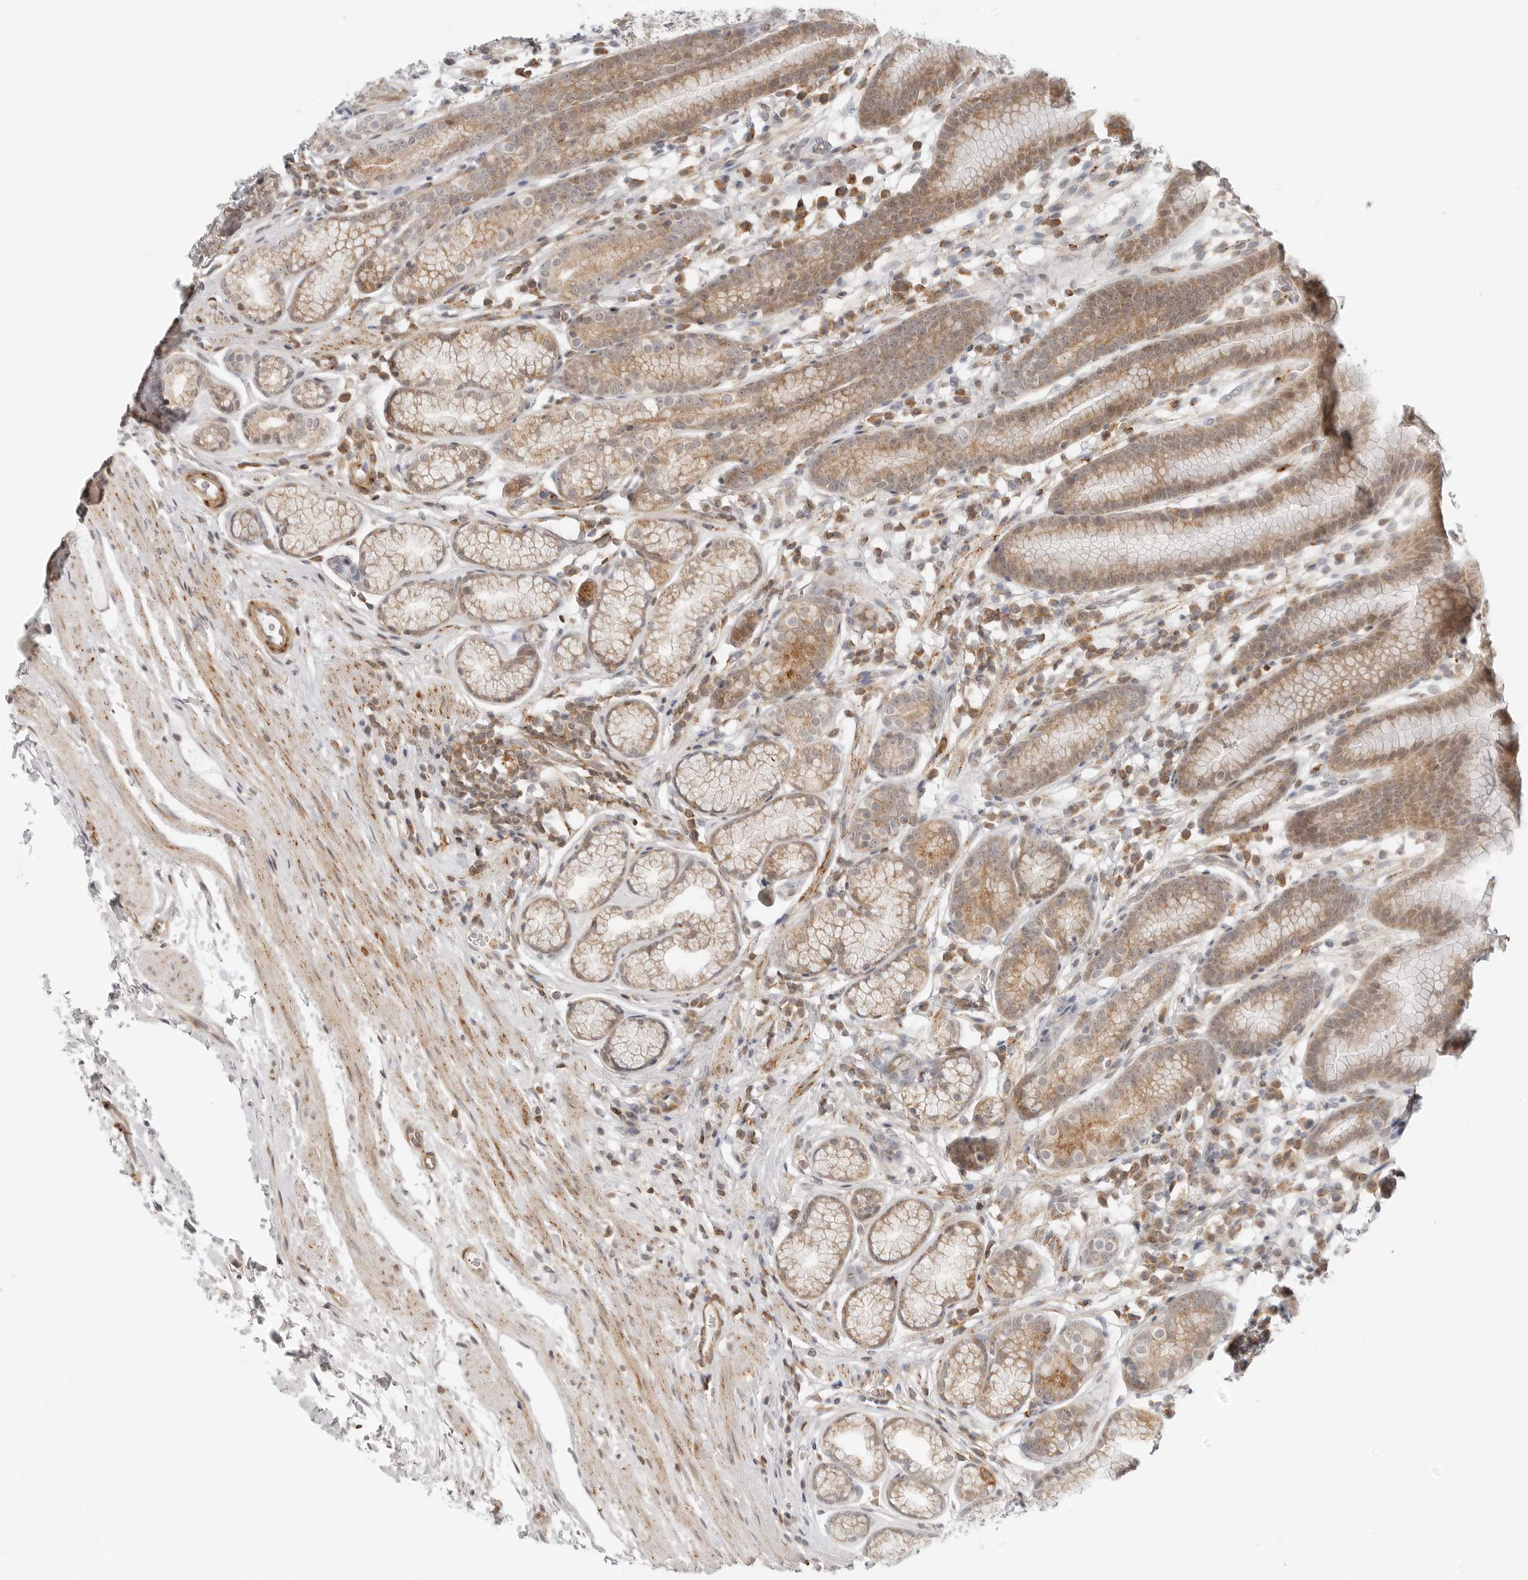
{"staining": {"intensity": "moderate", "quantity": "25%-75%", "location": "cytoplasmic/membranous"}, "tissue": "stomach", "cell_type": "Glandular cells", "image_type": "normal", "snomed": [{"axis": "morphology", "description": "Normal tissue, NOS"}, {"axis": "topography", "description": "Stomach"}], "caption": "Benign stomach was stained to show a protein in brown. There is medium levels of moderate cytoplasmic/membranous positivity in about 25%-75% of glandular cells. The staining is performed using DAB brown chromogen to label protein expression. The nuclei are counter-stained blue using hematoxylin.", "gene": "C1QTNF1", "patient": {"sex": "male", "age": 42}}